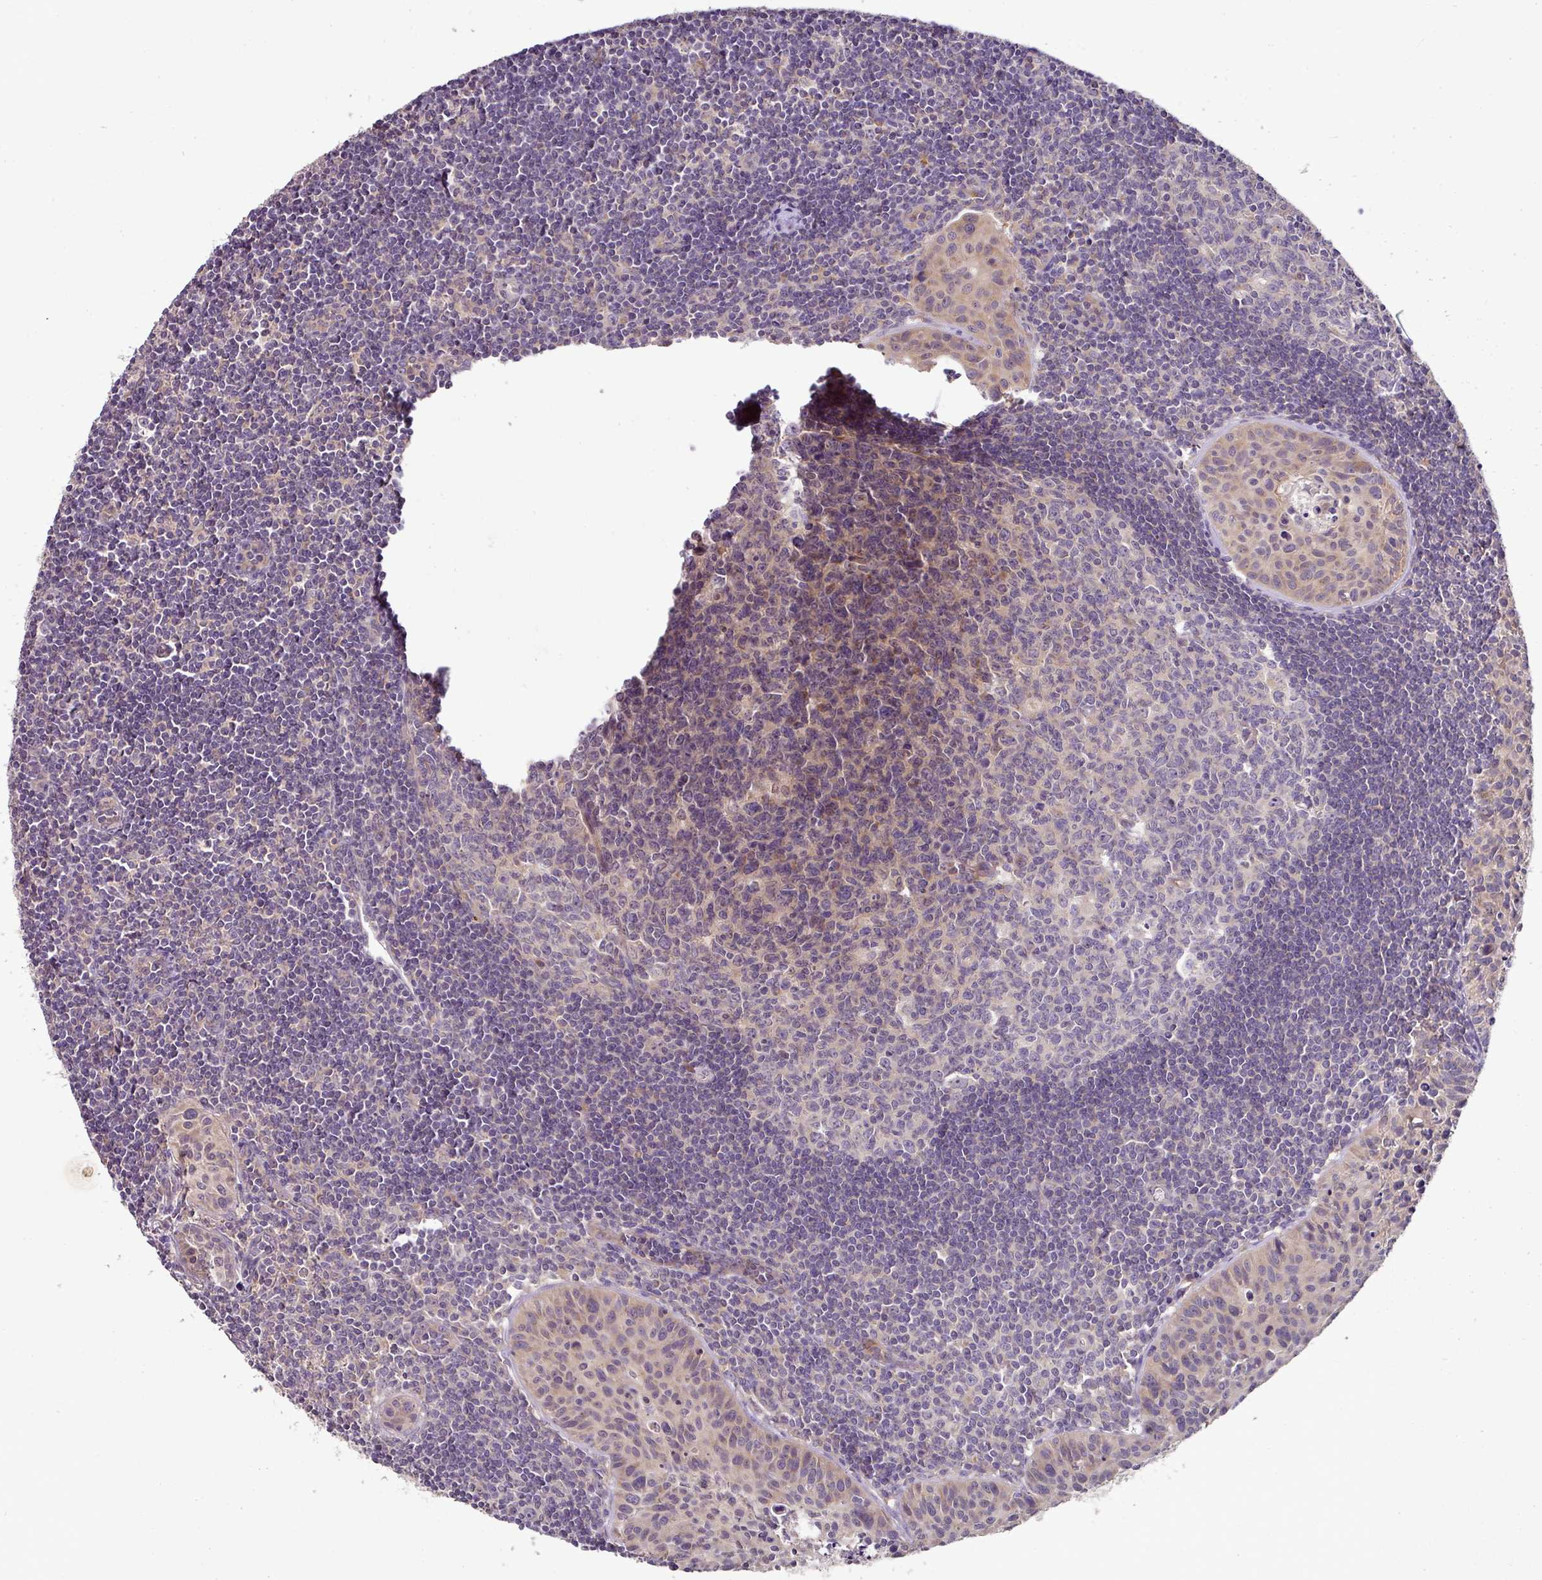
{"staining": {"intensity": "weak", "quantity": "<25%", "location": "cytoplasmic/membranous"}, "tissue": "lymph node", "cell_type": "Germinal center cells", "image_type": "normal", "snomed": [{"axis": "morphology", "description": "Normal tissue, NOS"}, {"axis": "topography", "description": "Lymph node"}], "caption": "Human lymph node stained for a protein using IHC demonstrates no positivity in germinal center cells.", "gene": "SKIC2", "patient": {"sex": "female", "age": 29}}